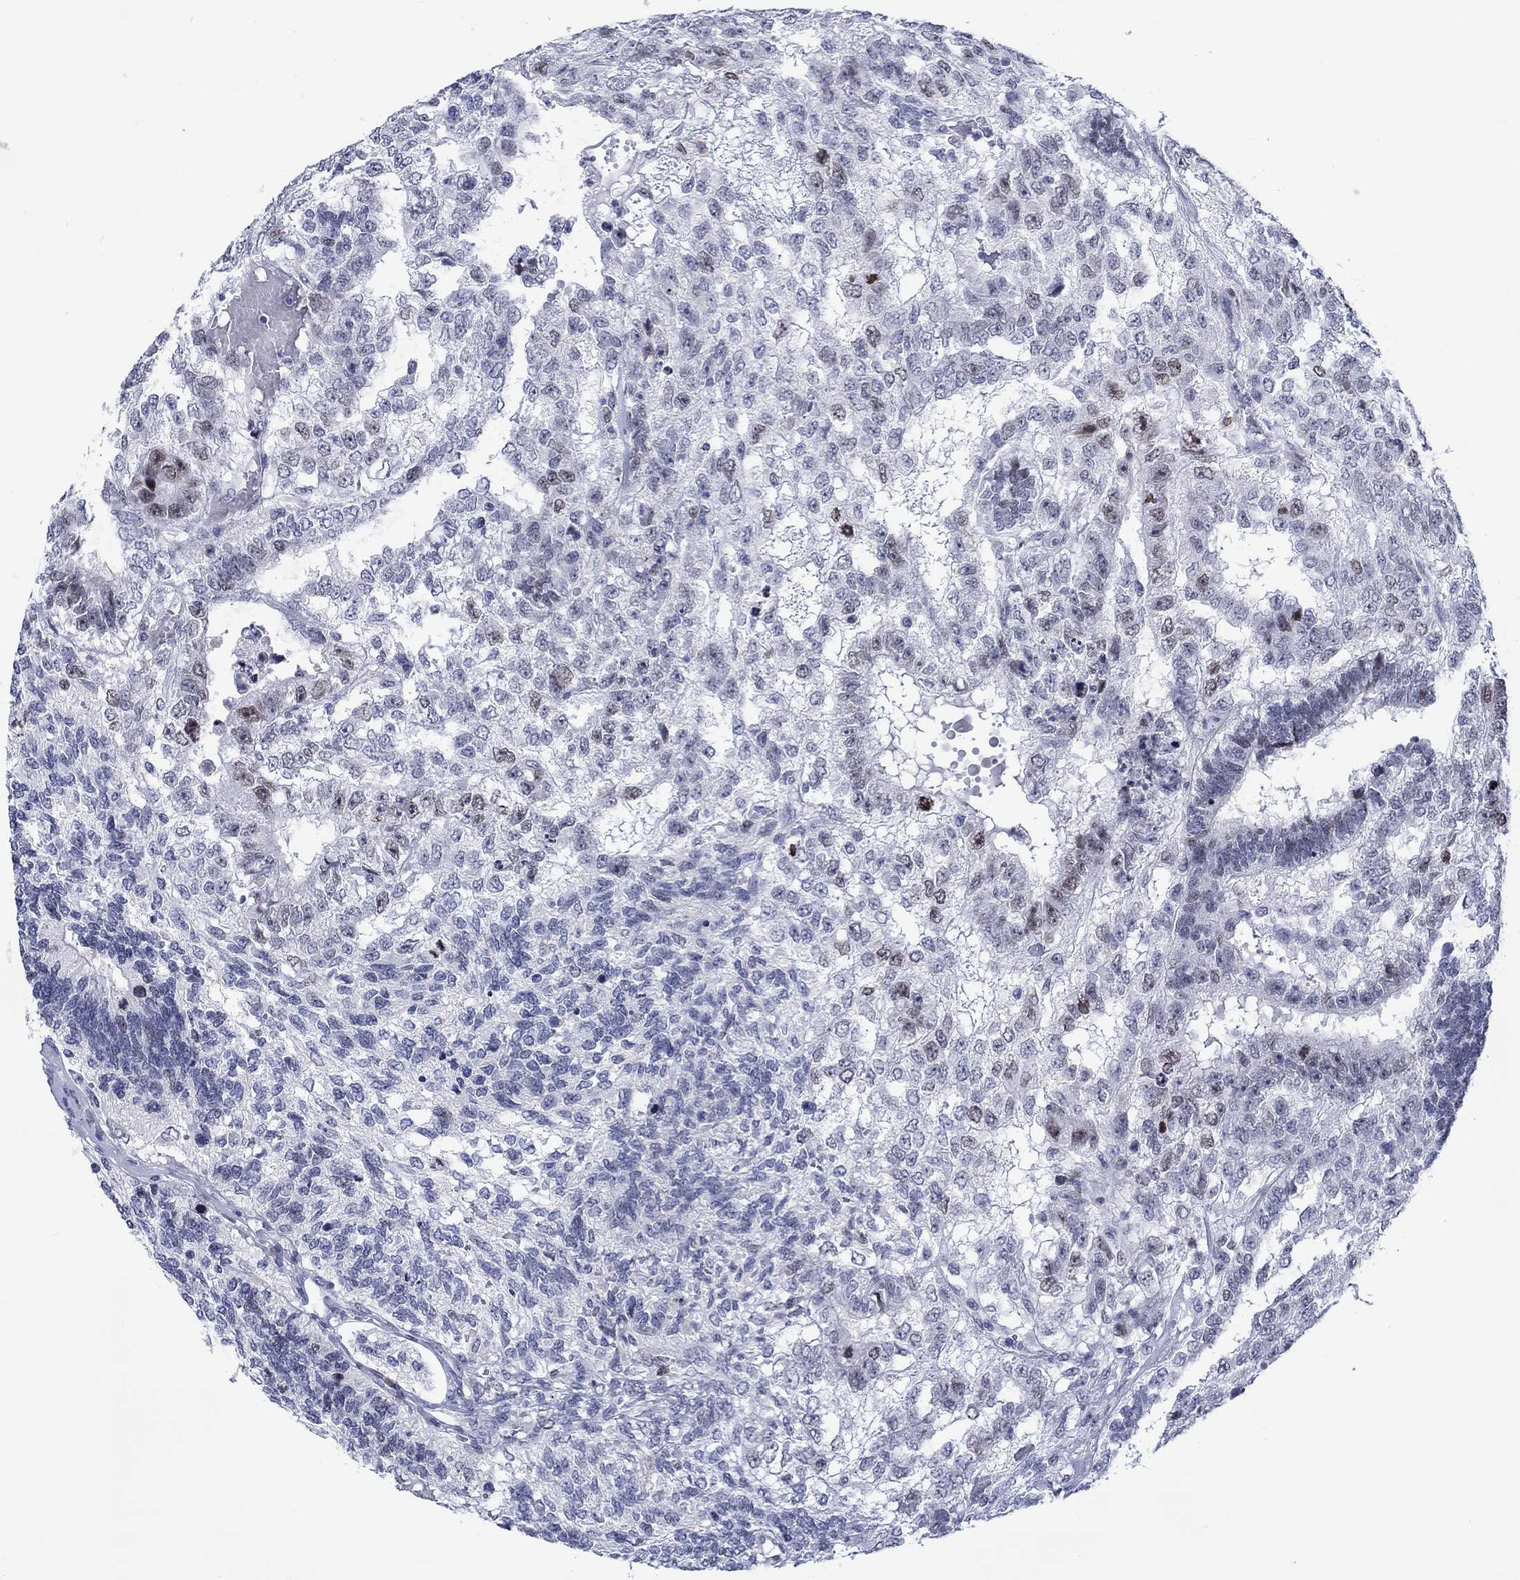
{"staining": {"intensity": "moderate", "quantity": "<25%", "location": "nuclear"}, "tissue": "testis cancer", "cell_type": "Tumor cells", "image_type": "cancer", "snomed": [{"axis": "morphology", "description": "Seminoma, NOS"}, {"axis": "morphology", "description": "Carcinoma, Embryonal, NOS"}, {"axis": "topography", "description": "Testis"}], "caption": "IHC photomicrograph of testis cancer stained for a protein (brown), which displays low levels of moderate nuclear staining in about <25% of tumor cells.", "gene": "CDCA2", "patient": {"sex": "male", "age": 41}}